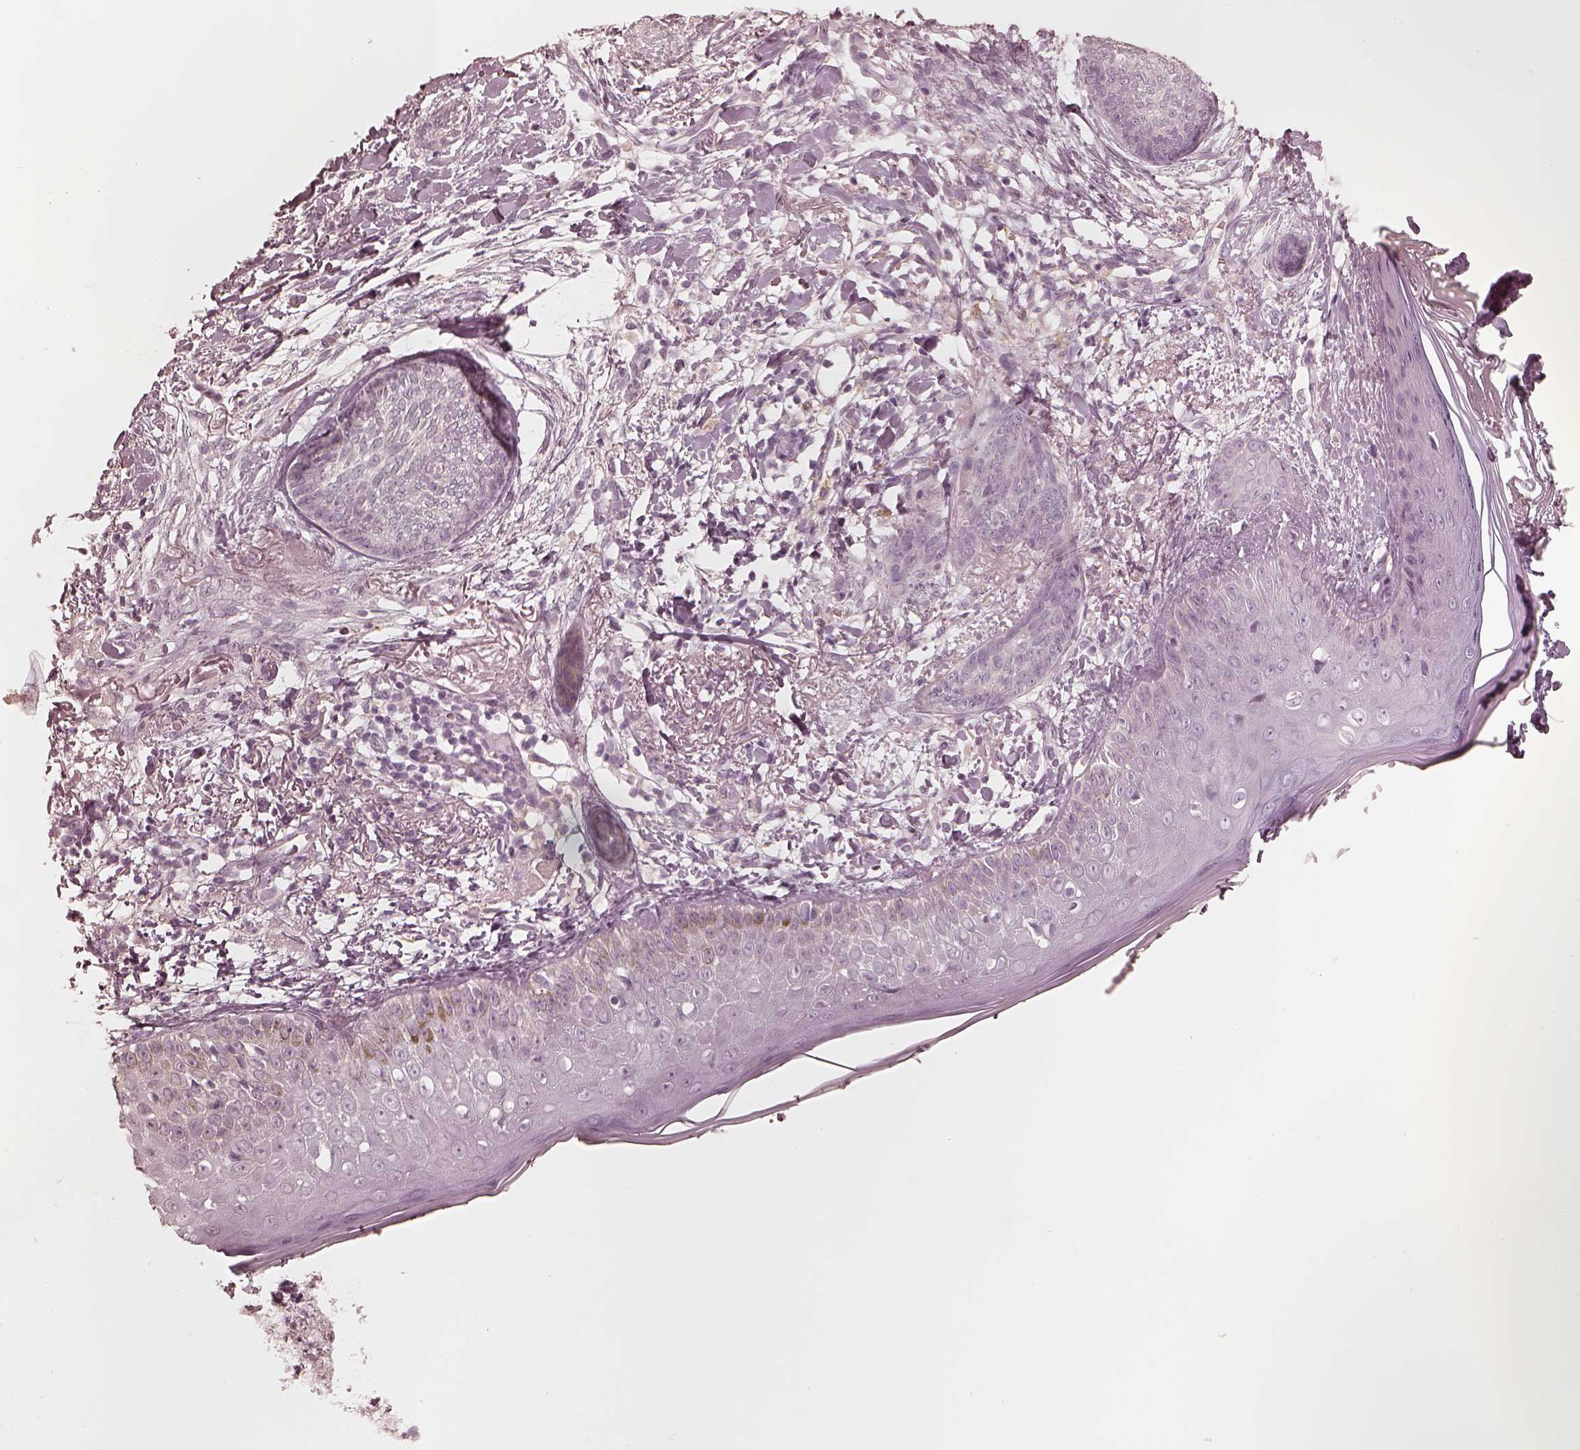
{"staining": {"intensity": "negative", "quantity": "none", "location": "none"}, "tissue": "skin cancer", "cell_type": "Tumor cells", "image_type": "cancer", "snomed": [{"axis": "morphology", "description": "Normal tissue, NOS"}, {"axis": "morphology", "description": "Basal cell carcinoma"}, {"axis": "topography", "description": "Skin"}], "caption": "The photomicrograph reveals no staining of tumor cells in skin basal cell carcinoma.", "gene": "CALR3", "patient": {"sex": "male", "age": 84}}